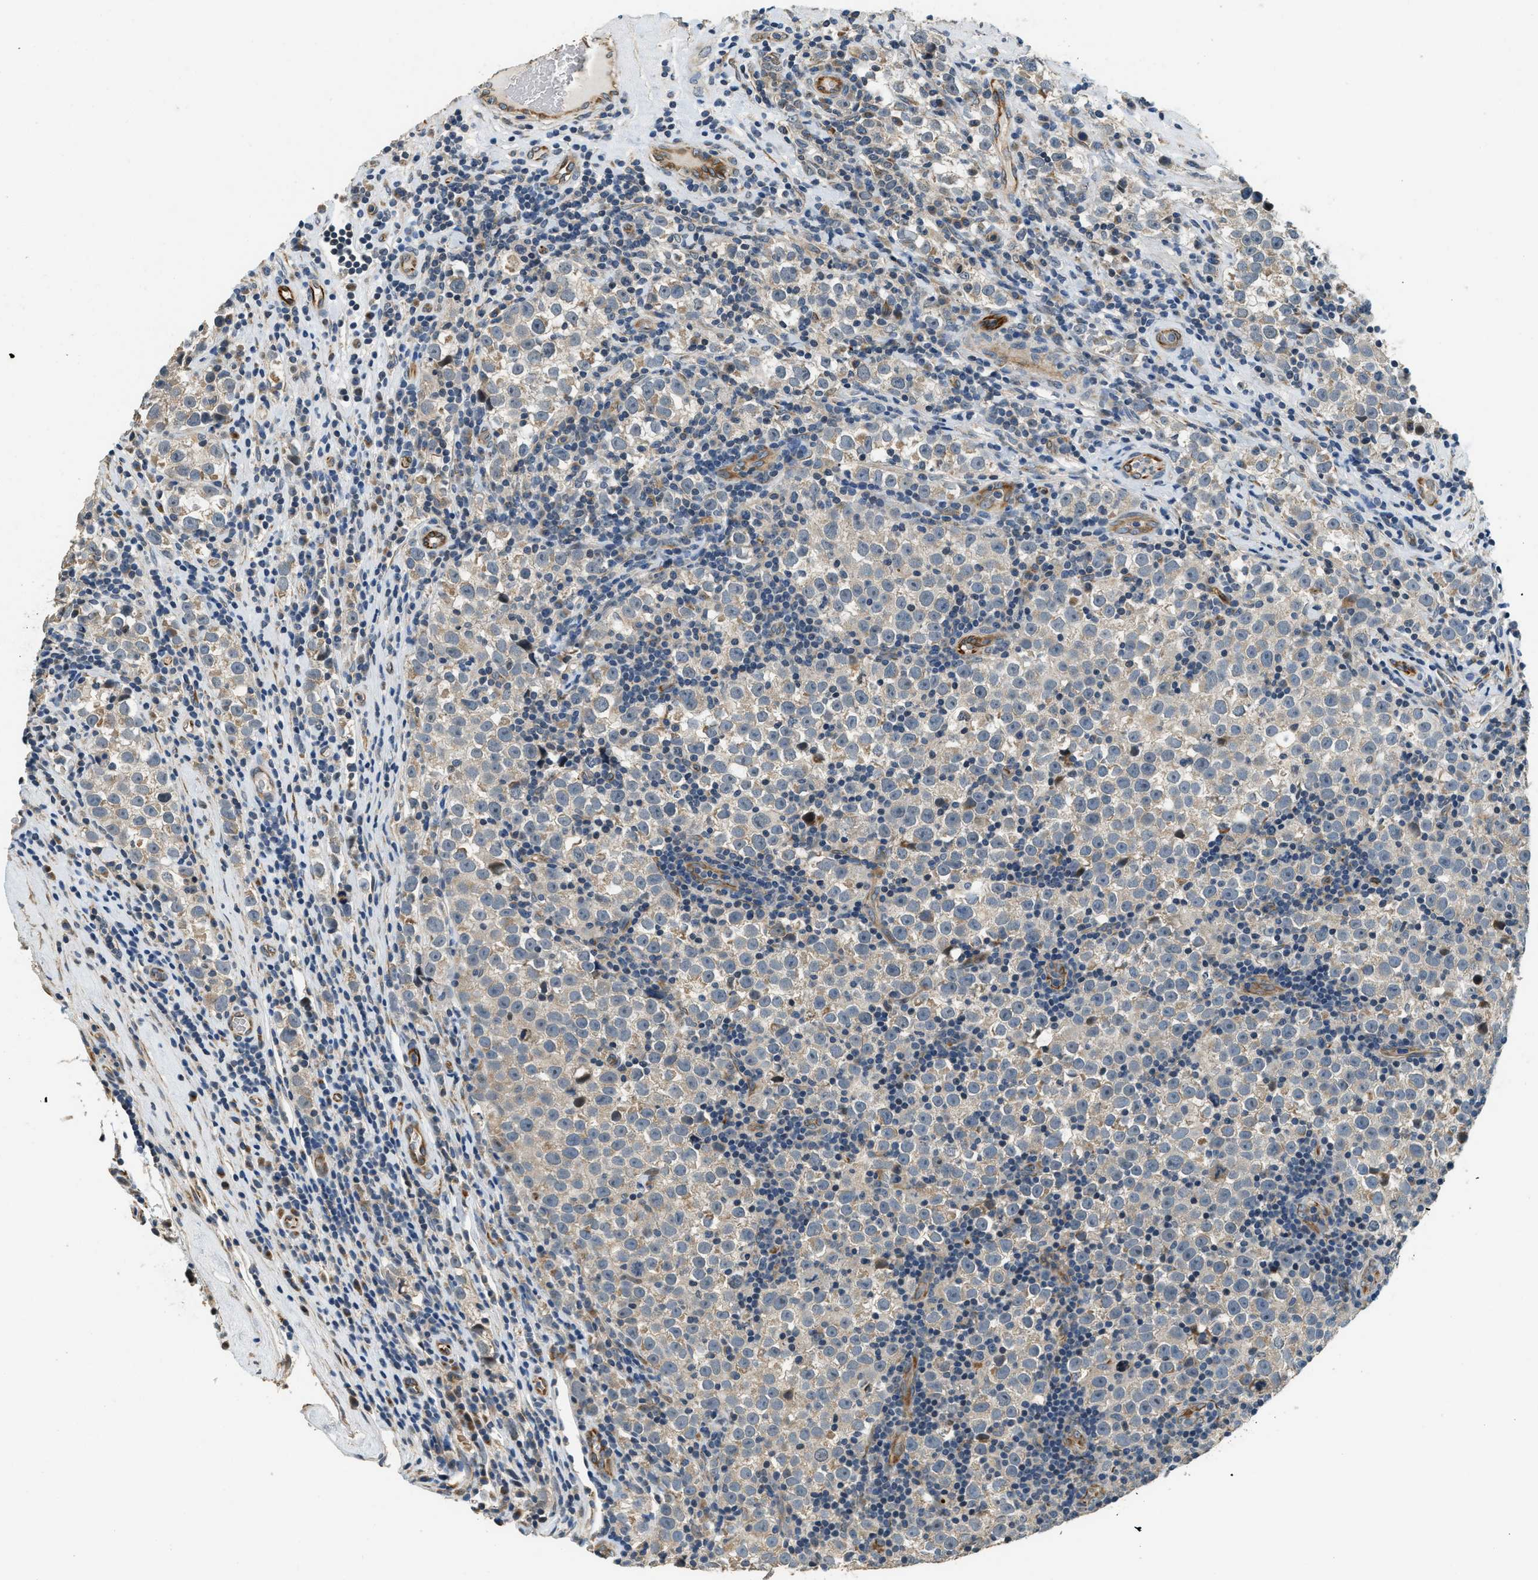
{"staining": {"intensity": "weak", "quantity": "25%-75%", "location": "cytoplasmic/membranous"}, "tissue": "testis cancer", "cell_type": "Tumor cells", "image_type": "cancer", "snomed": [{"axis": "morphology", "description": "Normal tissue, NOS"}, {"axis": "morphology", "description": "Seminoma, NOS"}, {"axis": "topography", "description": "Testis"}], "caption": "This is a histology image of immunohistochemistry staining of seminoma (testis), which shows weak staining in the cytoplasmic/membranous of tumor cells.", "gene": "ALOX12", "patient": {"sex": "male", "age": 43}}